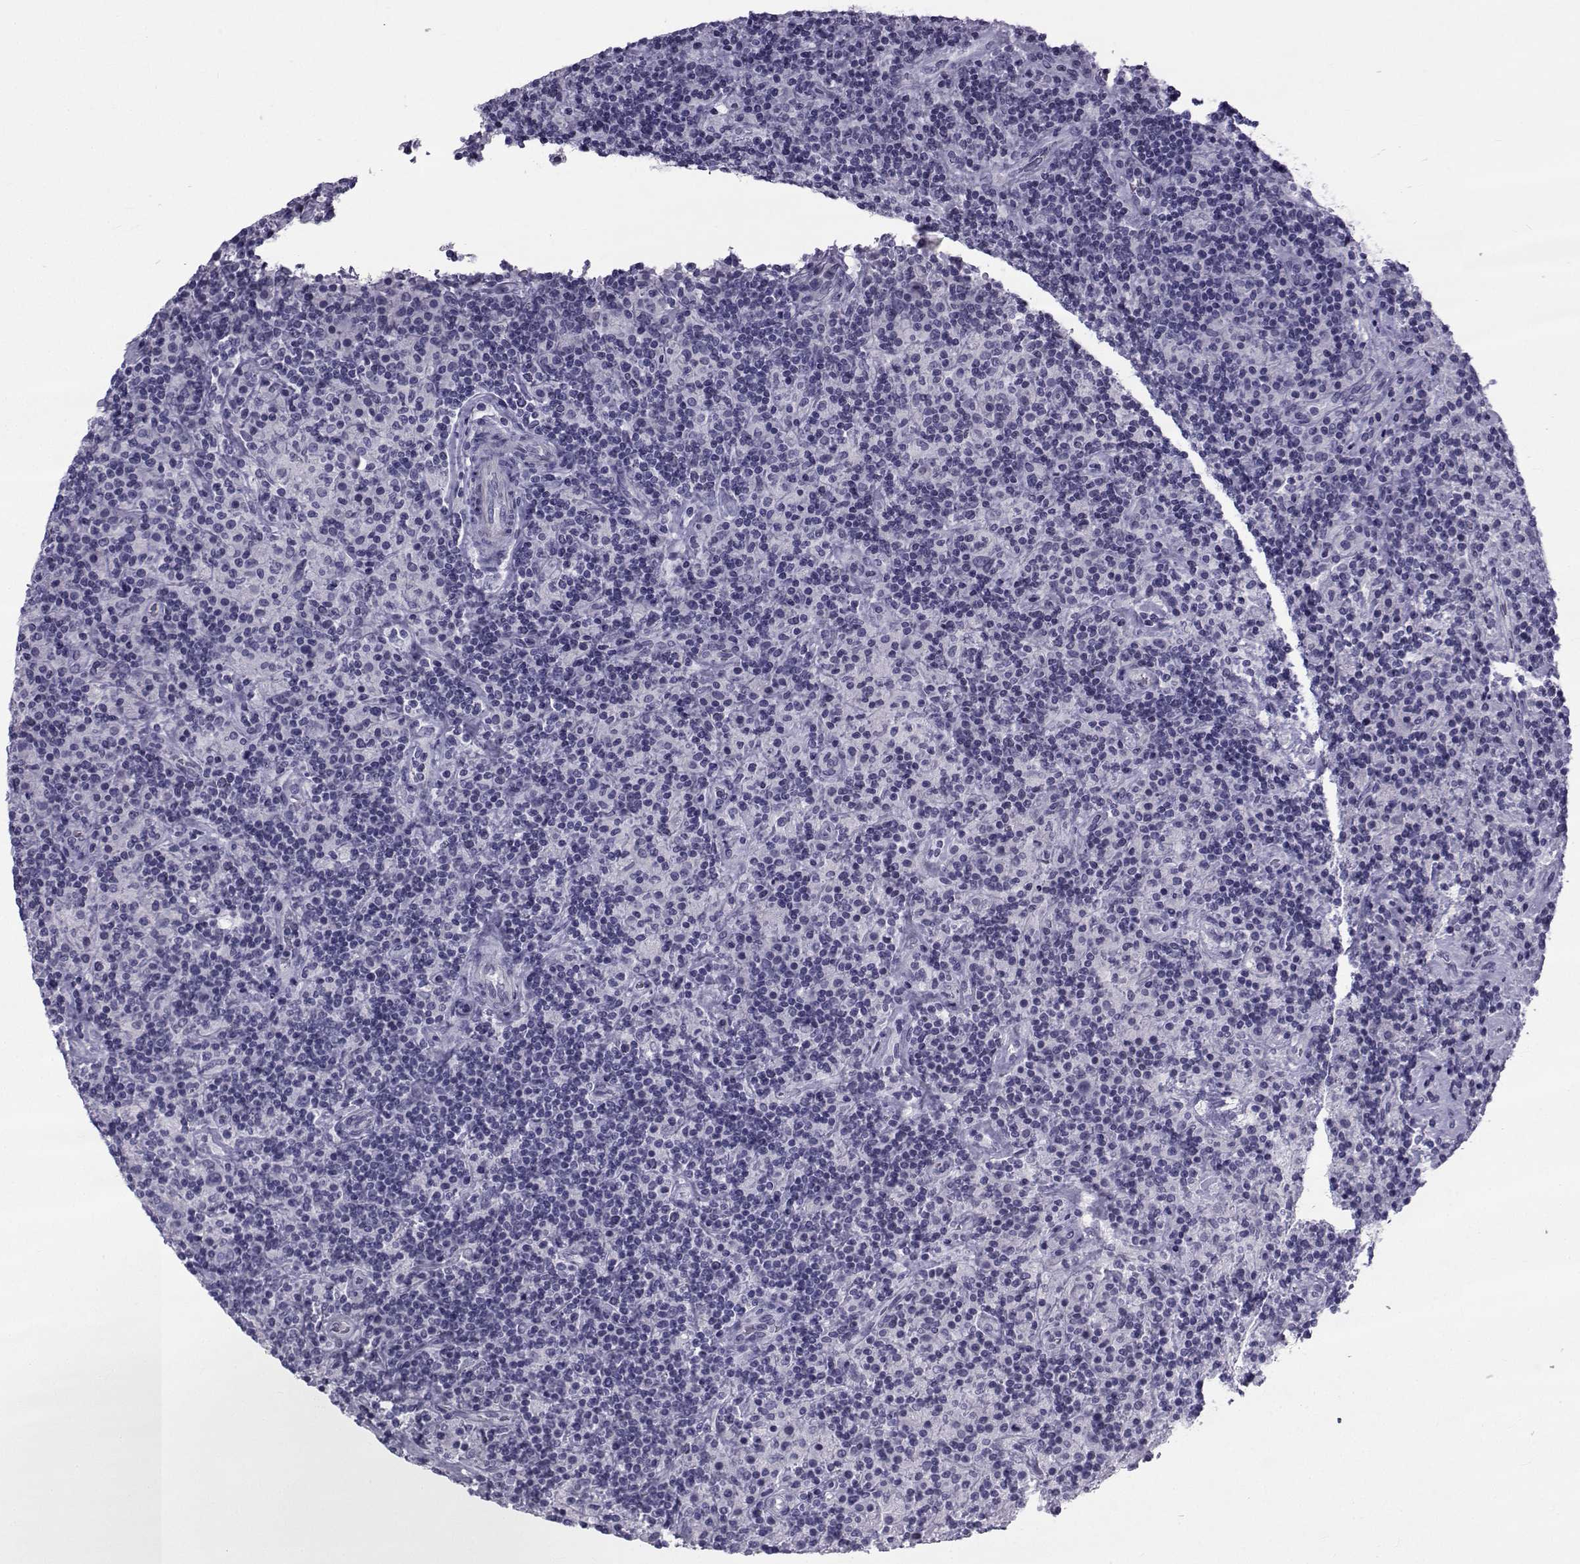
{"staining": {"intensity": "negative", "quantity": "none", "location": "none"}, "tissue": "lymphoma", "cell_type": "Tumor cells", "image_type": "cancer", "snomed": [{"axis": "morphology", "description": "Hodgkin's disease, NOS"}, {"axis": "topography", "description": "Lymph node"}], "caption": "DAB immunohistochemical staining of human lymphoma shows no significant staining in tumor cells.", "gene": "SPANXD", "patient": {"sex": "male", "age": 70}}